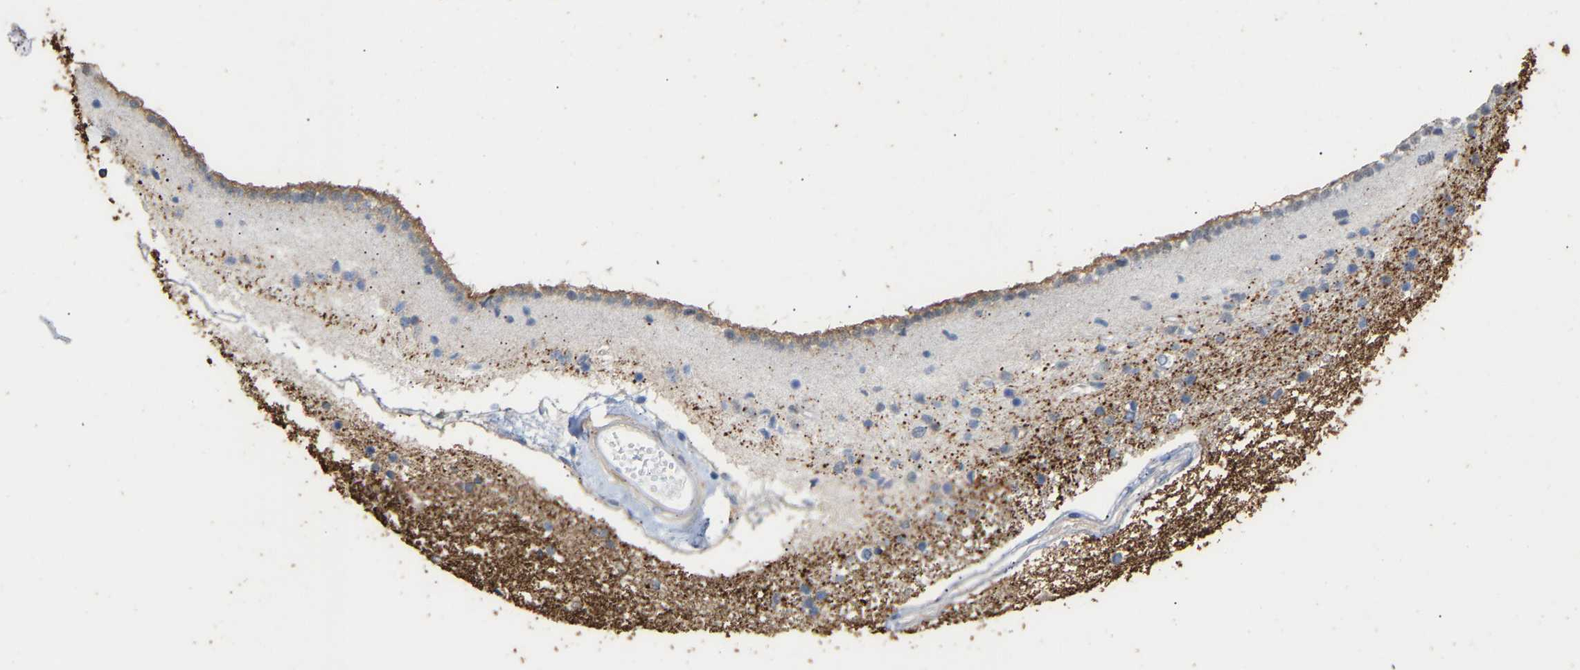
{"staining": {"intensity": "weak", "quantity": "<25%", "location": "cytoplasmic/membranous"}, "tissue": "caudate", "cell_type": "Glial cells", "image_type": "normal", "snomed": [{"axis": "morphology", "description": "Normal tissue, NOS"}, {"axis": "topography", "description": "Lateral ventricle wall"}], "caption": "This image is of unremarkable caudate stained with immunohistochemistry to label a protein in brown with the nuclei are counter-stained blue. There is no expression in glial cells.", "gene": "AMPH", "patient": {"sex": "male", "age": 45}}